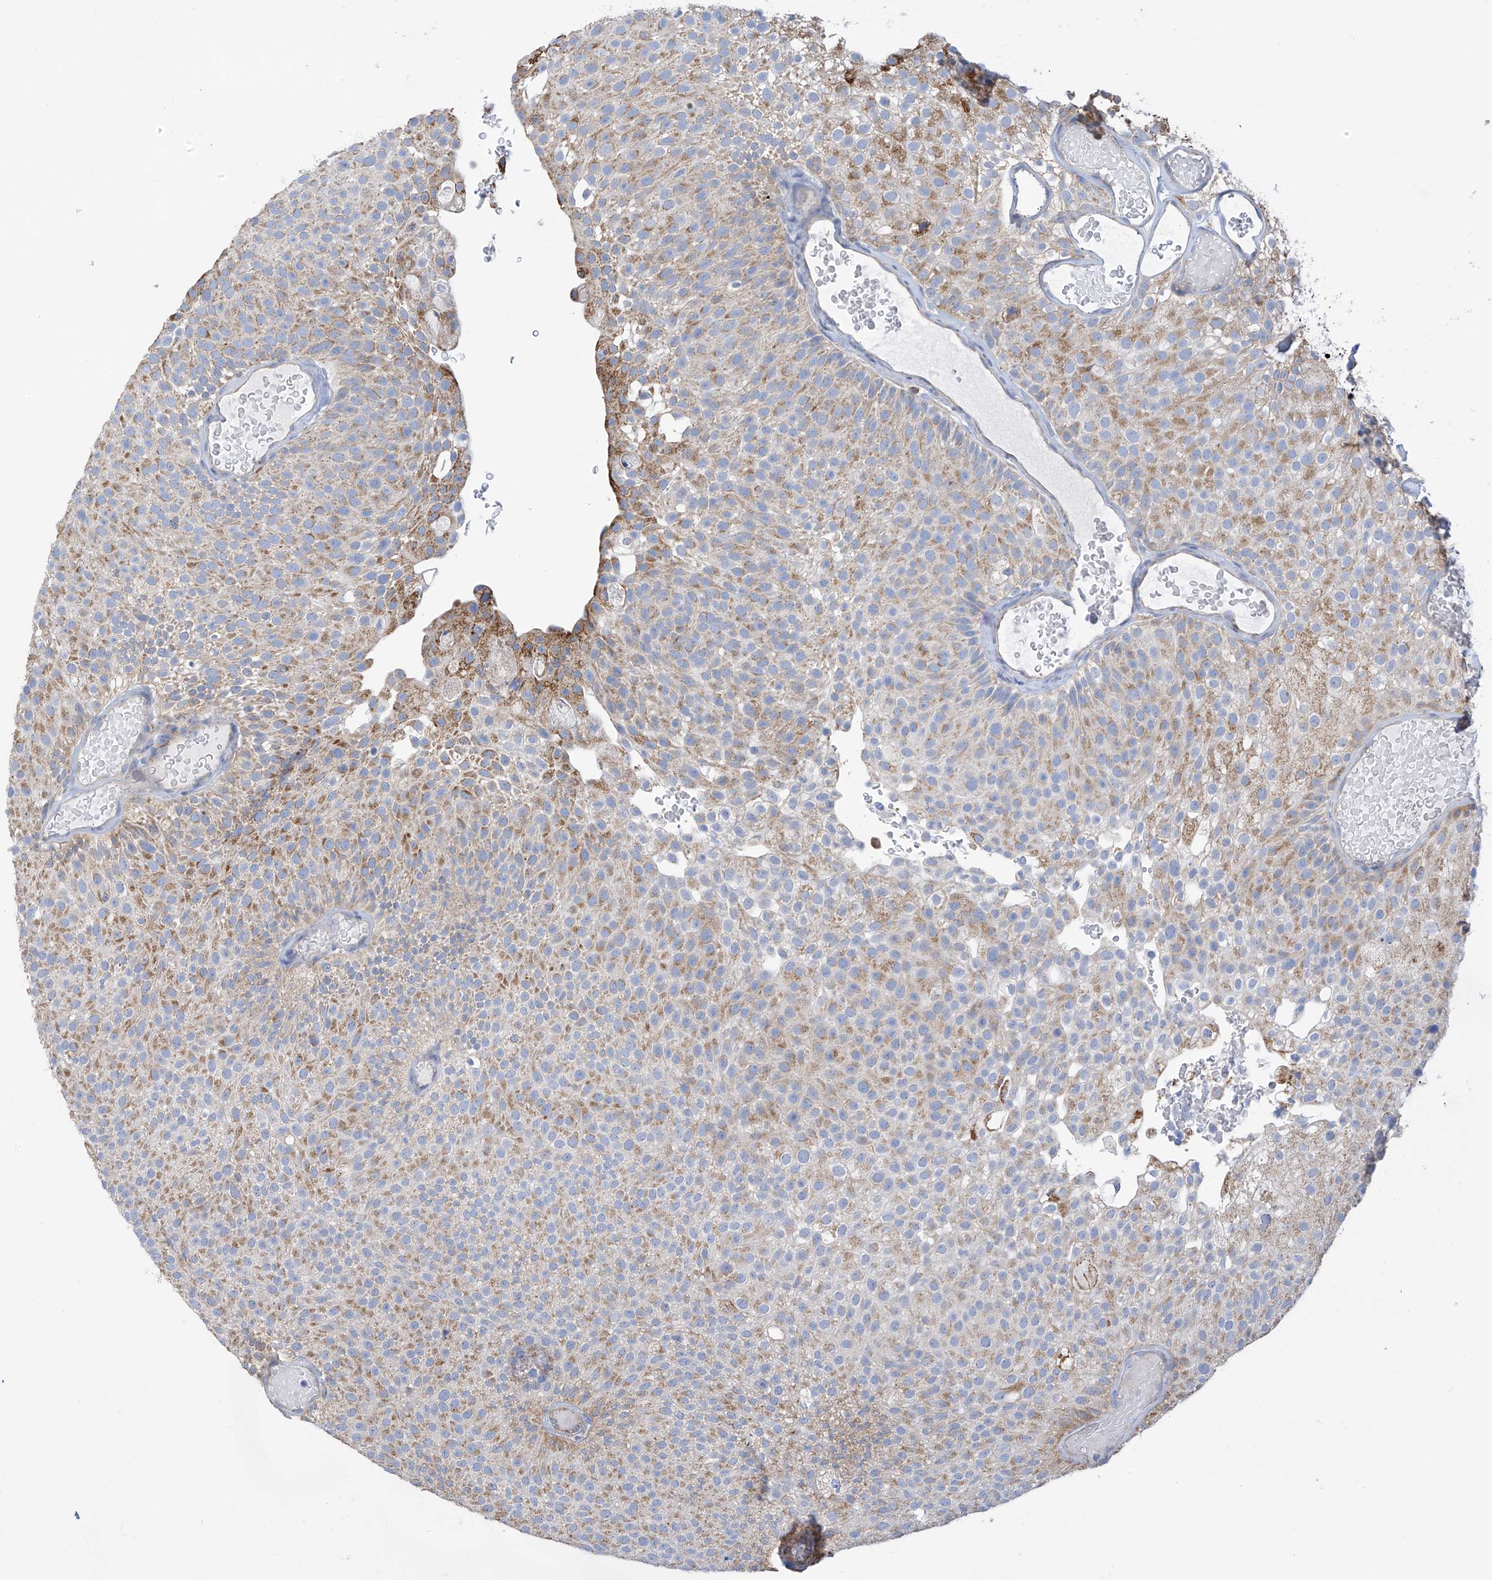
{"staining": {"intensity": "moderate", "quantity": "25%-75%", "location": "cytoplasmic/membranous"}, "tissue": "urothelial cancer", "cell_type": "Tumor cells", "image_type": "cancer", "snomed": [{"axis": "morphology", "description": "Urothelial carcinoma, Low grade"}, {"axis": "topography", "description": "Urinary bladder"}], "caption": "High-power microscopy captured an IHC photomicrograph of urothelial cancer, revealing moderate cytoplasmic/membranous staining in about 25%-75% of tumor cells.", "gene": "EIF5B", "patient": {"sex": "male", "age": 78}}